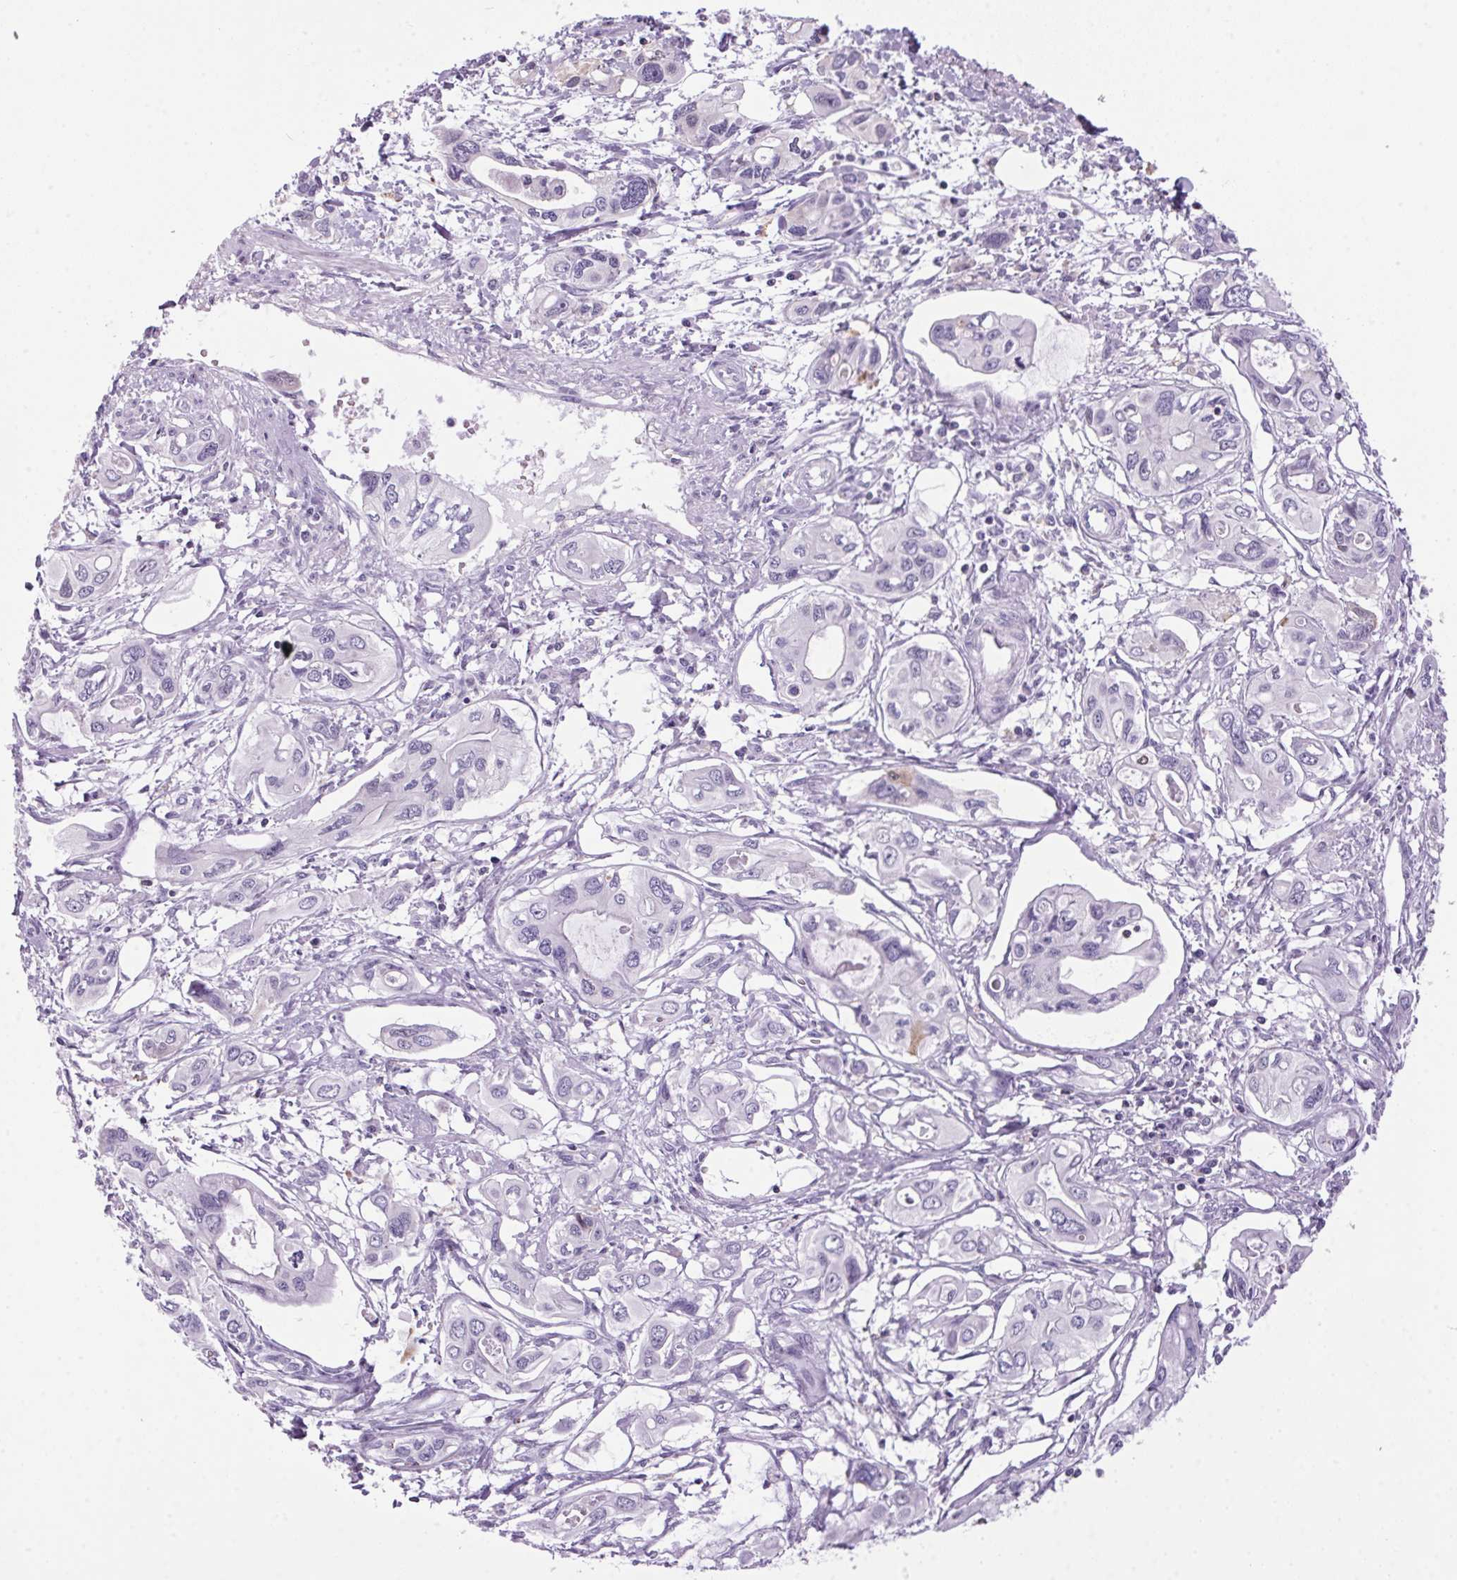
{"staining": {"intensity": "negative", "quantity": "none", "location": "none"}, "tissue": "pancreatic cancer", "cell_type": "Tumor cells", "image_type": "cancer", "snomed": [{"axis": "morphology", "description": "Adenocarcinoma, NOS"}, {"axis": "topography", "description": "Pancreas"}], "caption": "A high-resolution micrograph shows immunohistochemistry staining of pancreatic adenocarcinoma, which displays no significant staining in tumor cells.", "gene": "S100A2", "patient": {"sex": "male", "age": 60}}